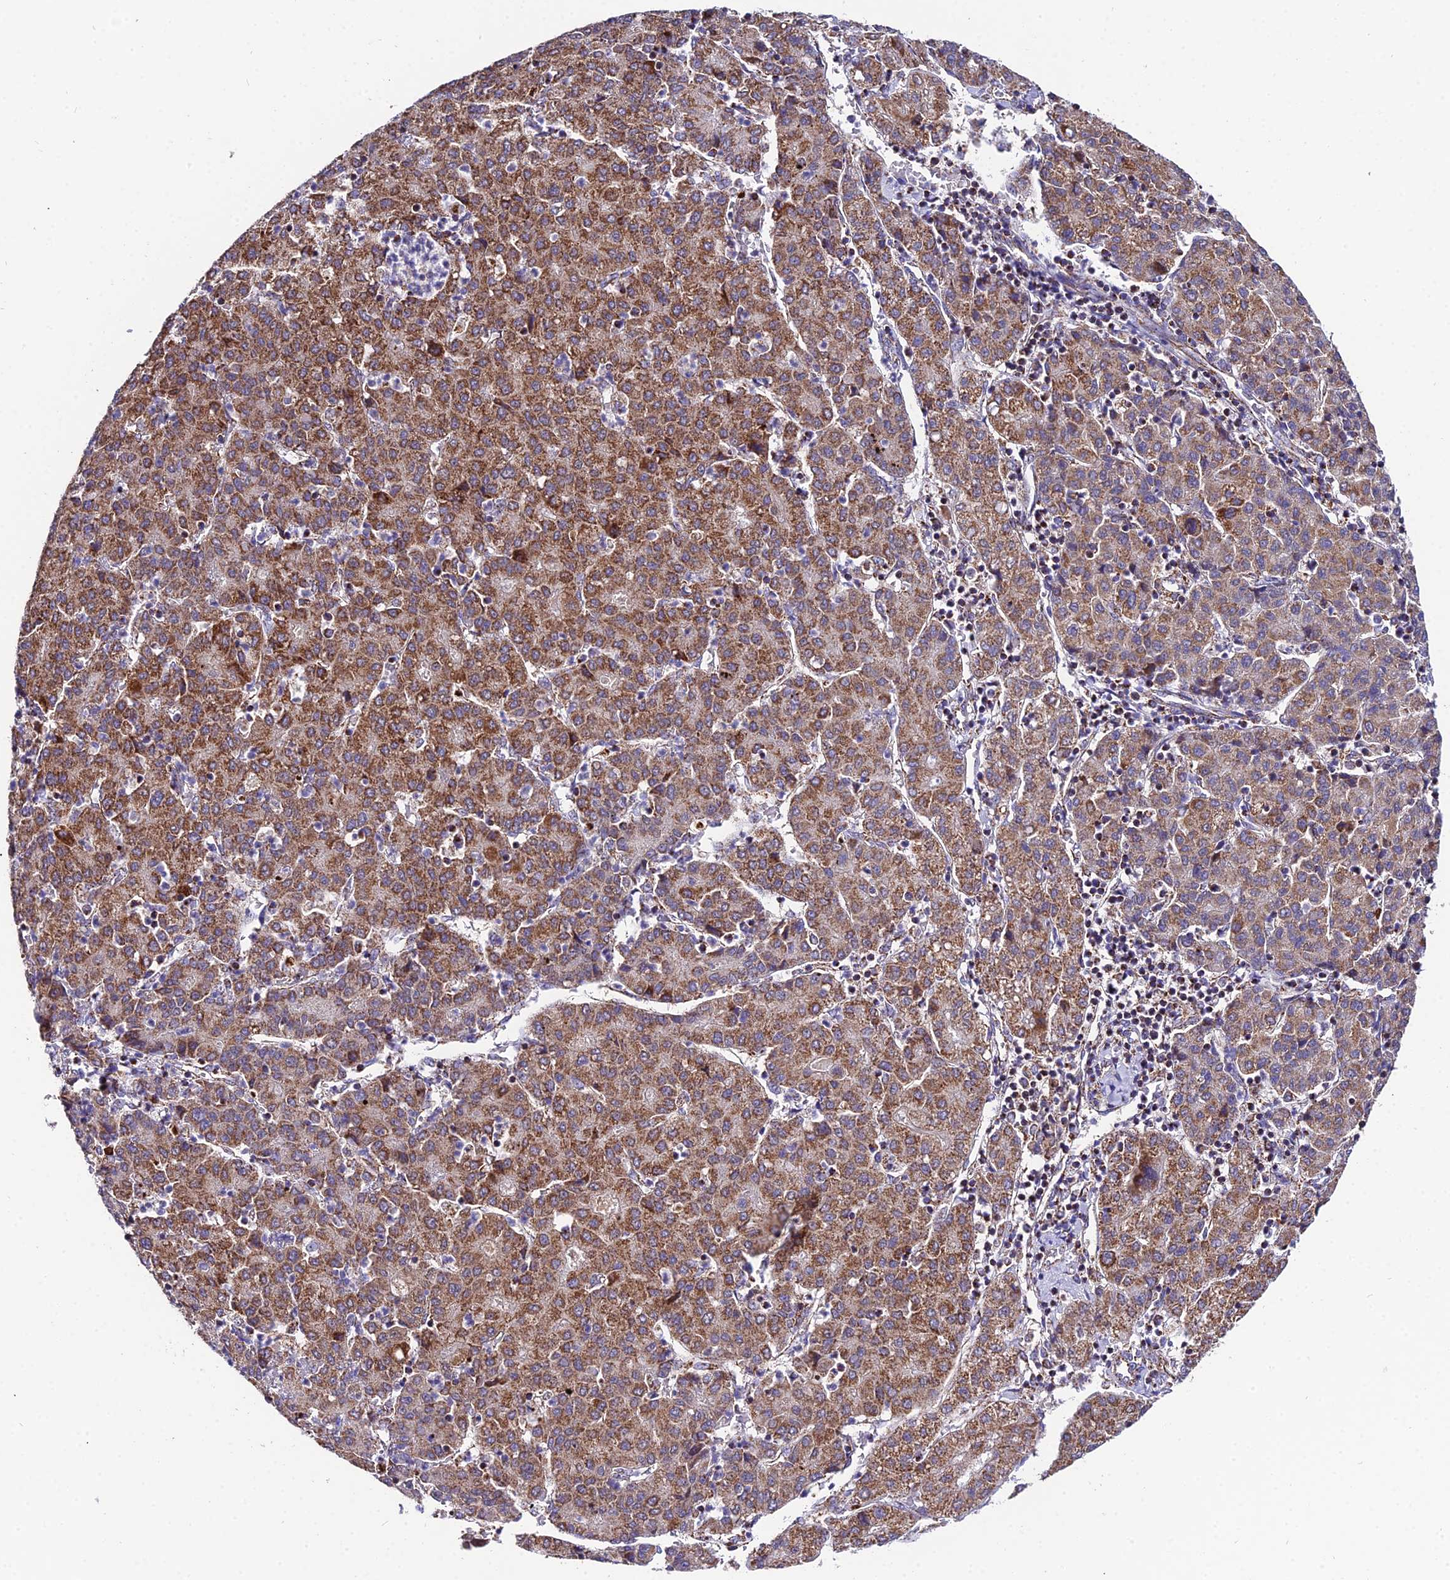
{"staining": {"intensity": "moderate", "quantity": ">75%", "location": "cytoplasmic/membranous"}, "tissue": "liver cancer", "cell_type": "Tumor cells", "image_type": "cancer", "snomed": [{"axis": "morphology", "description": "Carcinoma, Hepatocellular, NOS"}, {"axis": "topography", "description": "Liver"}], "caption": "Moderate cytoplasmic/membranous staining for a protein is appreciated in about >75% of tumor cells of liver hepatocellular carcinoma using IHC.", "gene": "PSMD2", "patient": {"sex": "male", "age": 65}}